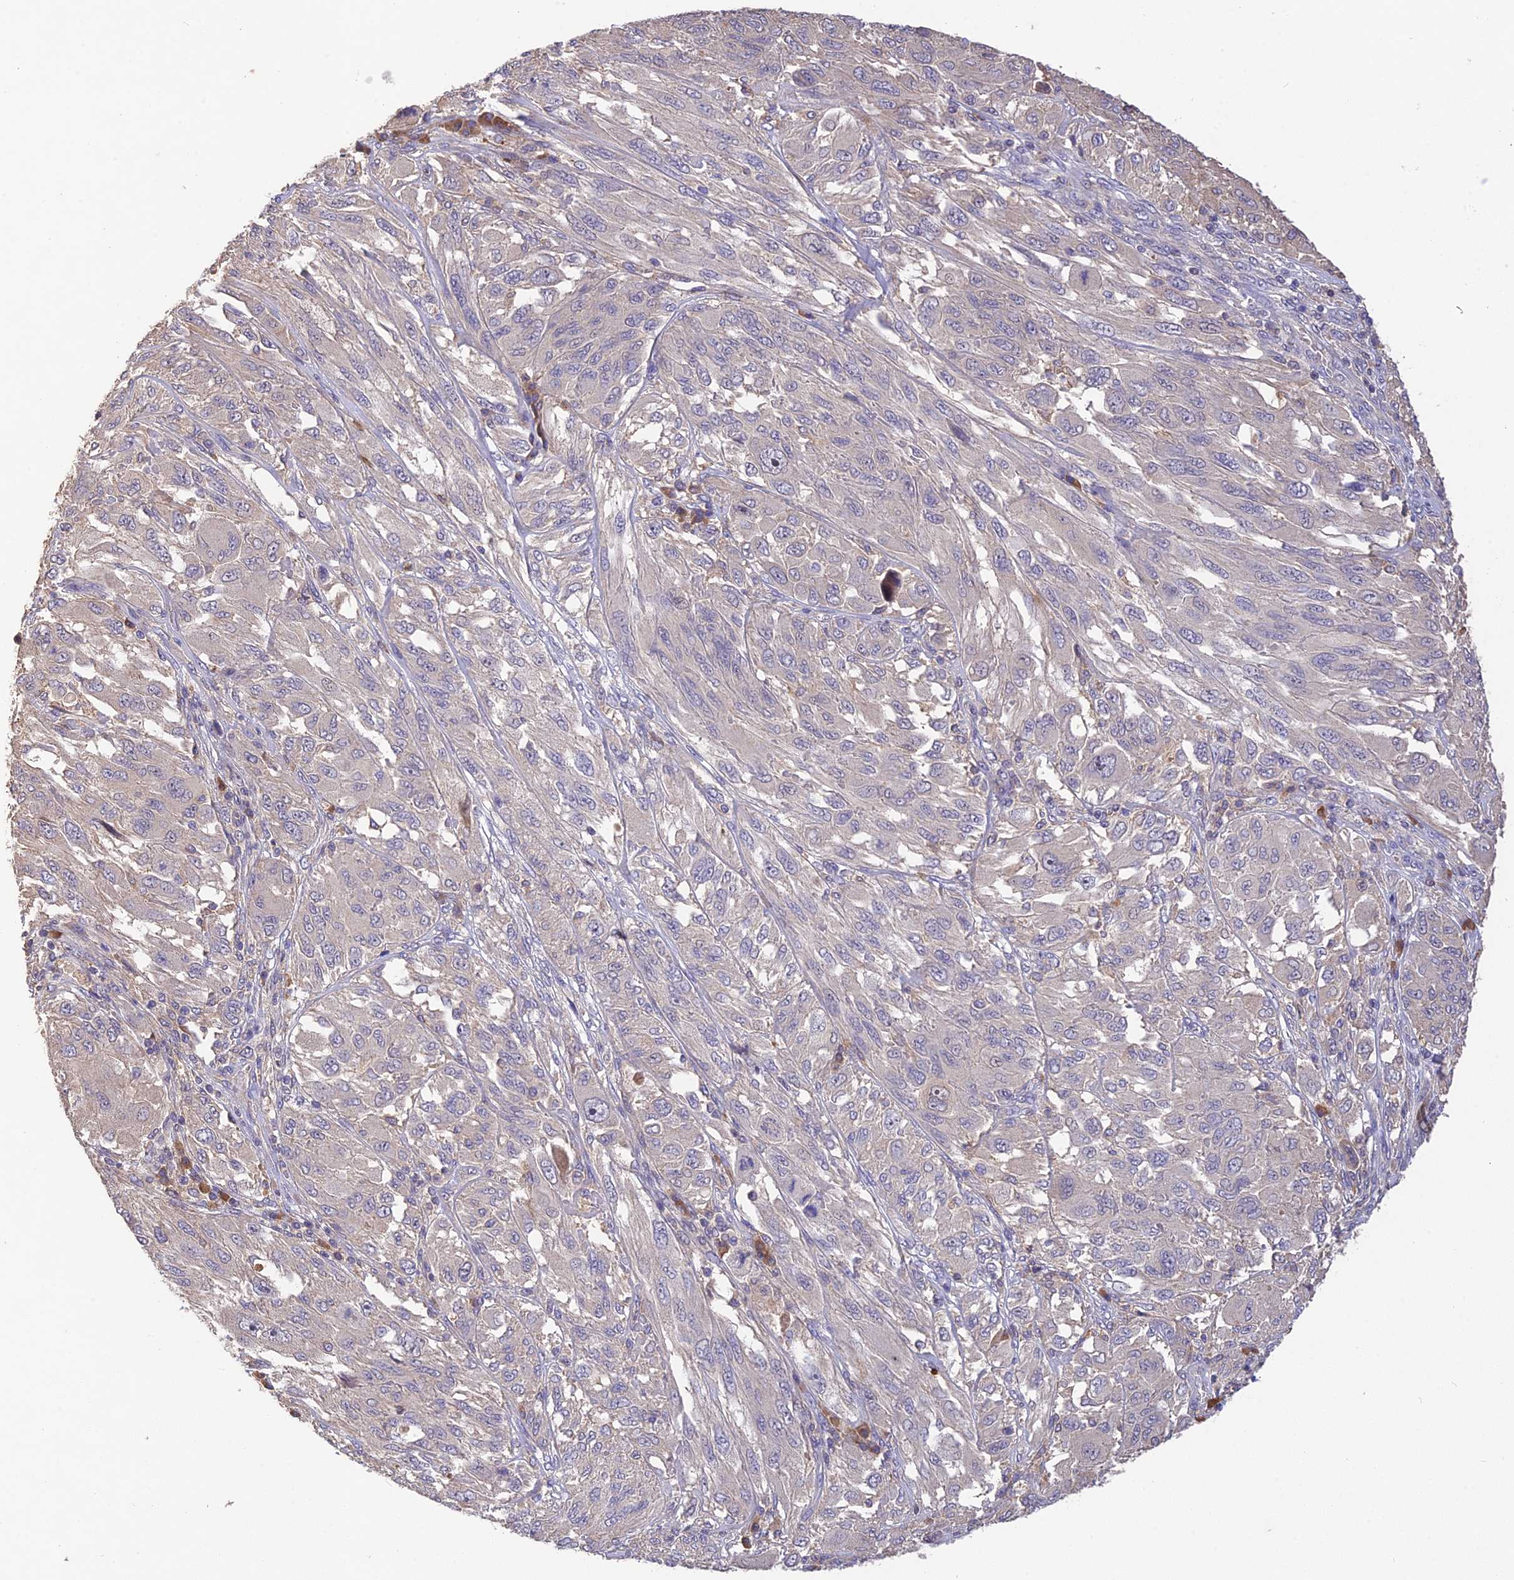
{"staining": {"intensity": "negative", "quantity": "none", "location": "none"}, "tissue": "melanoma", "cell_type": "Tumor cells", "image_type": "cancer", "snomed": [{"axis": "morphology", "description": "Malignant melanoma, NOS"}, {"axis": "topography", "description": "Skin"}], "caption": "Tumor cells are negative for protein expression in human melanoma.", "gene": "DENND5B", "patient": {"sex": "female", "age": 91}}